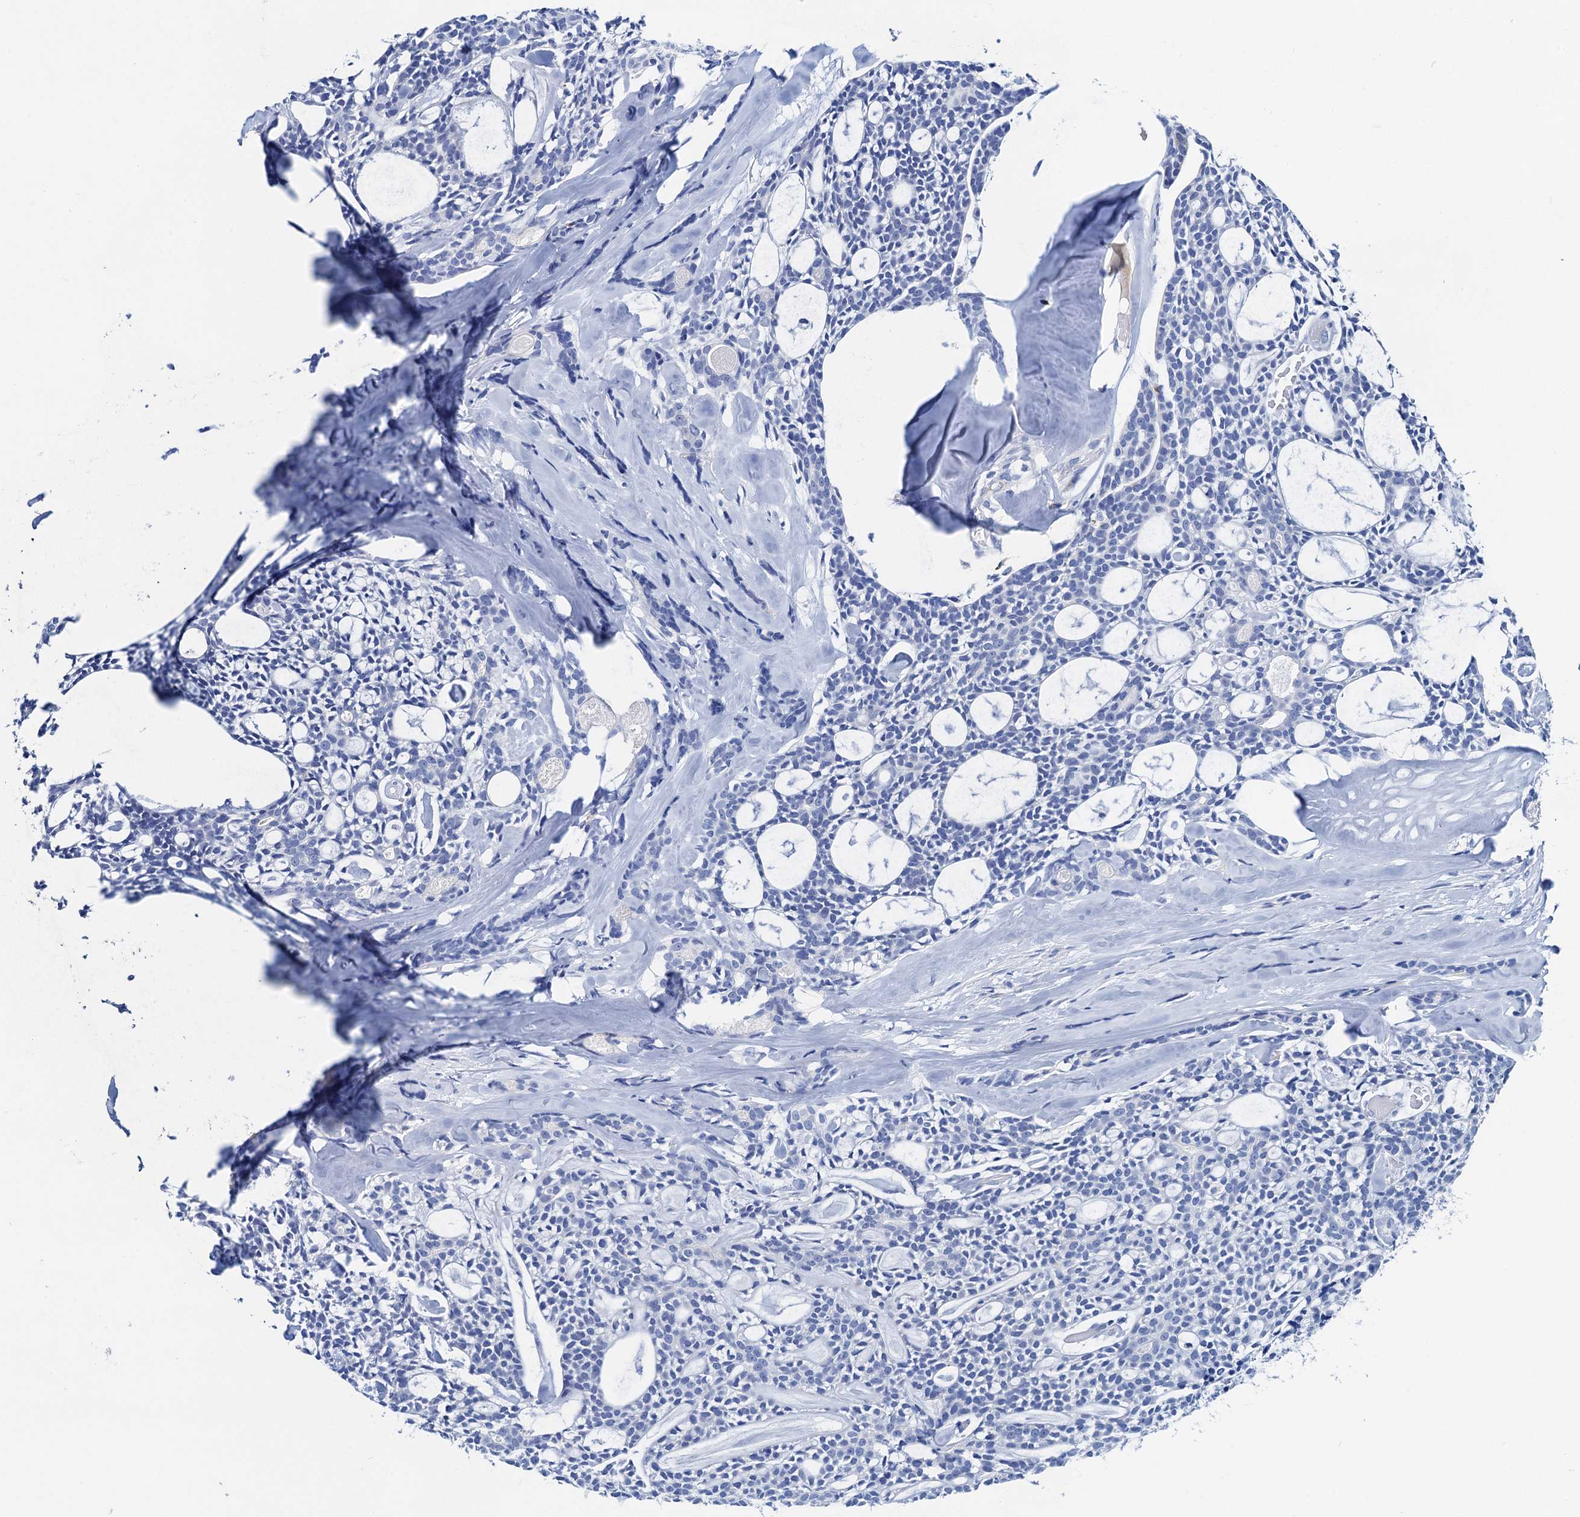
{"staining": {"intensity": "negative", "quantity": "none", "location": "none"}, "tissue": "head and neck cancer", "cell_type": "Tumor cells", "image_type": "cancer", "snomed": [{"axis": "morphology", "description": "Adenocarcinoma, NOS"}, {"axis": "topography", "description": "Salivary gland"}, {"axis": "topography", "description": "Head-Neck"}], "caption": "A photomicrograph of human head and neck cancer is negative for staining in tumor cells.", "gene": "NLRP10", "patient": {"sex": "male", "age": 55}}